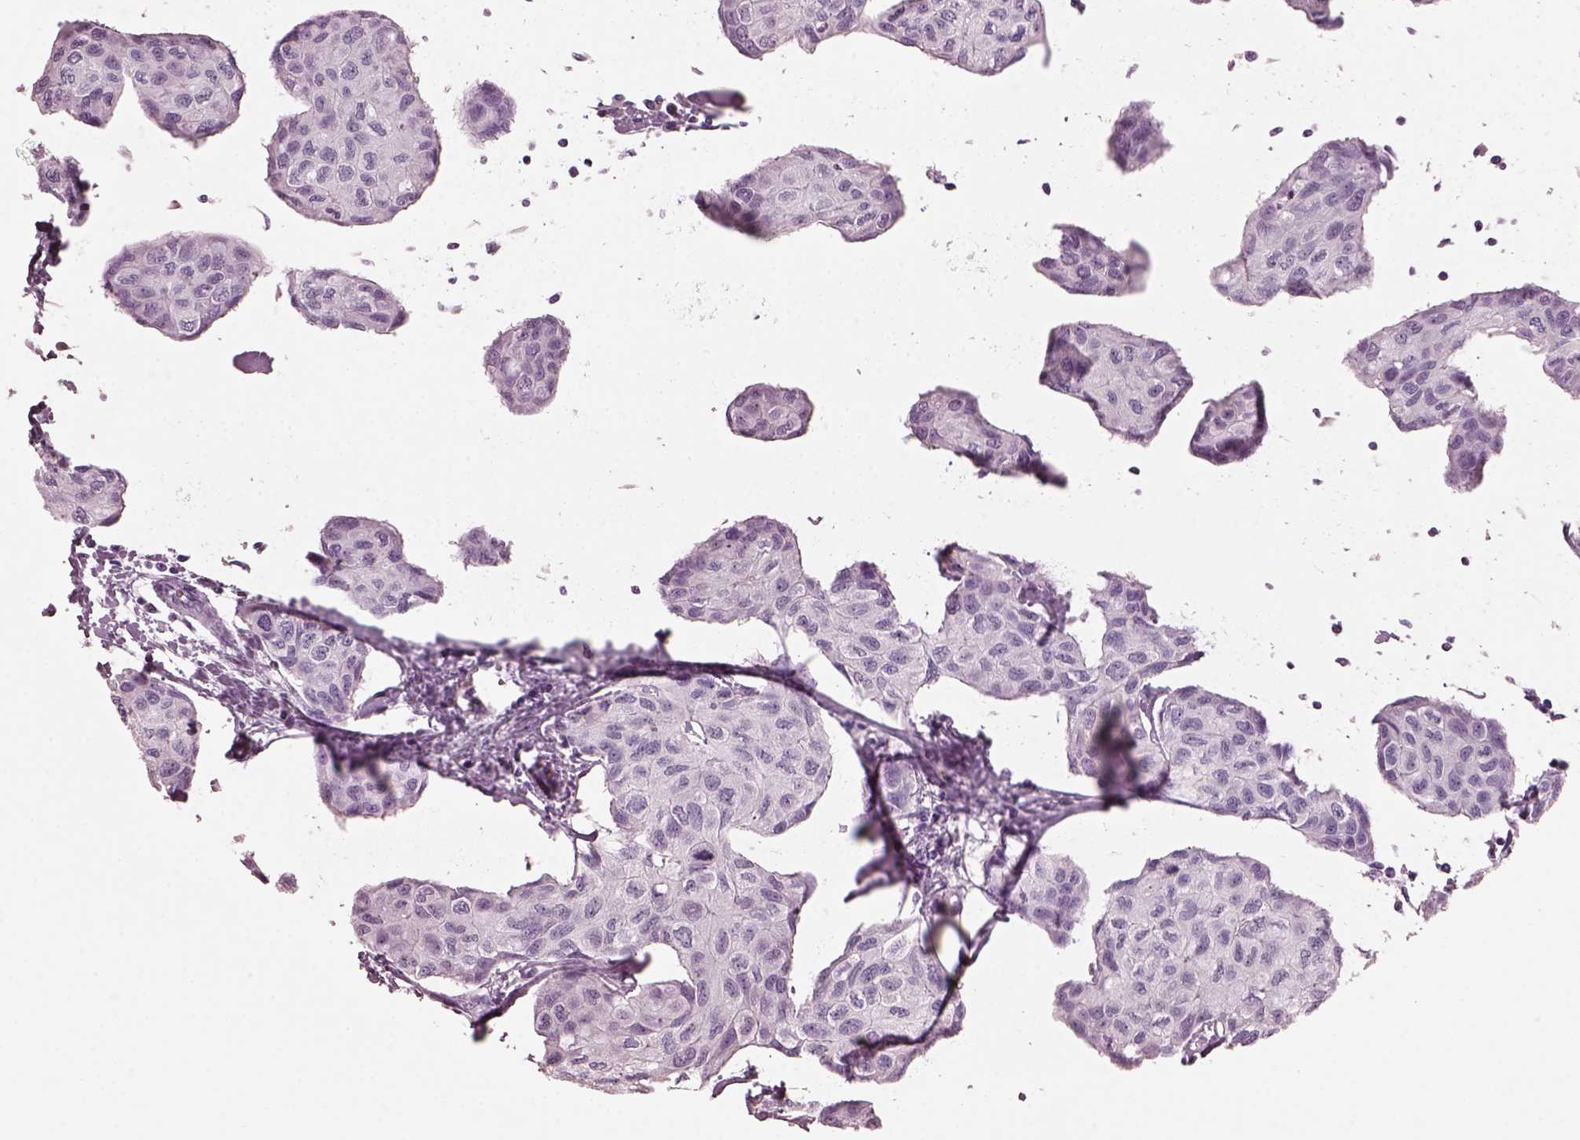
{"staining": {"intensity": "negative", "quantity": "none", "location": "none"}, "tissue": "breast cancer", "cell_type": "Tumor cells", "image_type": "cancer", "snomed": [{"axis": "morphology", "description": "Duct carcinoma"}, {"axis": "topography", "description": "Breast"}], "caption": "This photomicrograph is of breast infiltrating ductal carcinoma stained with immunohistochemistry (IHC) to label a protein in brown with the nuclei are counter-stained blue. There is no staining in tumor cells.", "gene": "HYDIN", "patient": {"sex": "female", "age": 80}}